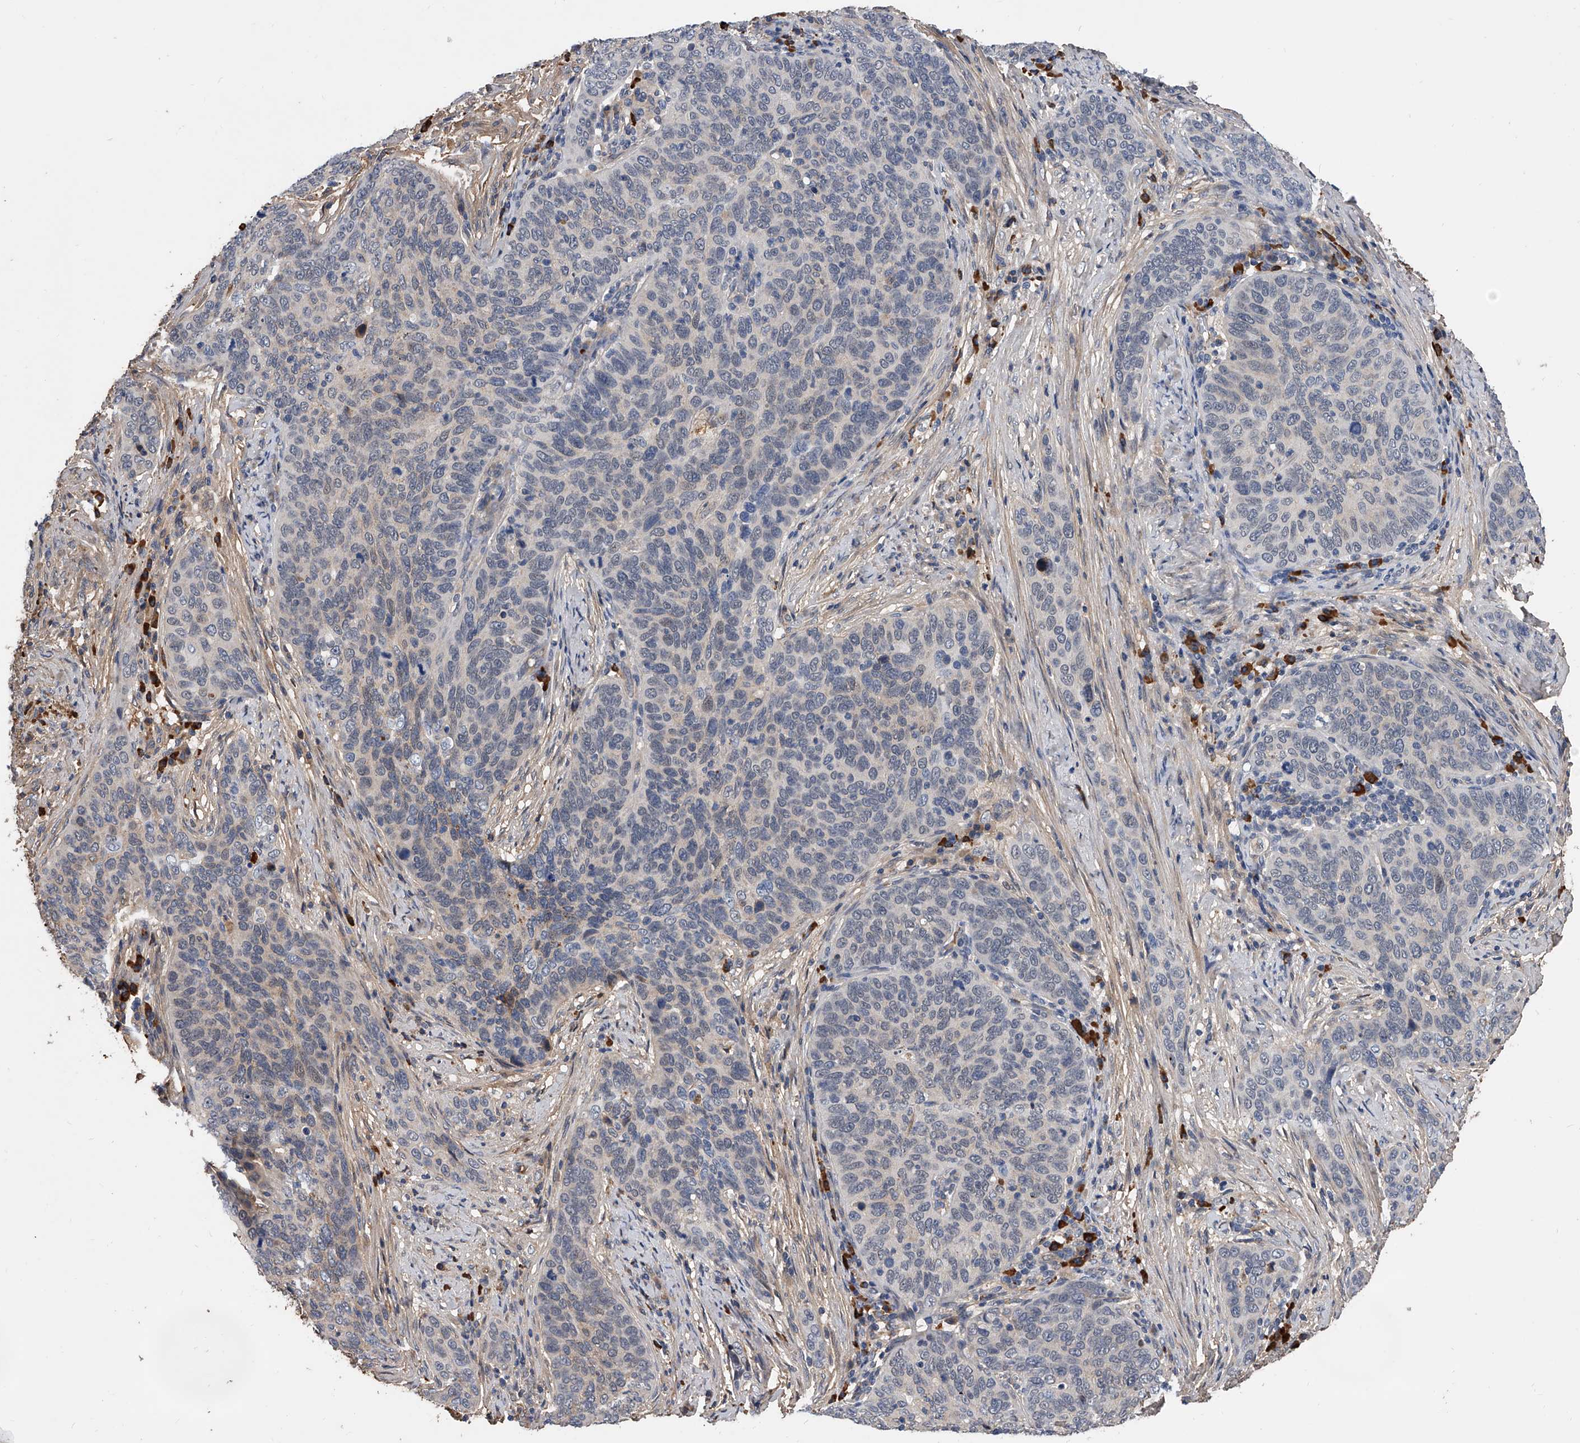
{"staining": {"intensity": "weak", "quantity": "<25%", "location": "cytoplasmic/membranous"}, "tissue": "cervical cancer", "cell_type": "Tumor cells", "image_type": "cancer", "snomed": [{"axis": "morphology", "description": "Squamous cell carcinoma, NOS"}, {"axis": "topography", "description": "Cervix"}], "caption": "A micrograph of human cervical squamous cell carcinoma is negative for staining in tumor cells.", "gene": "ZNF25", "patient": {"sex": "female", "age": 60}}